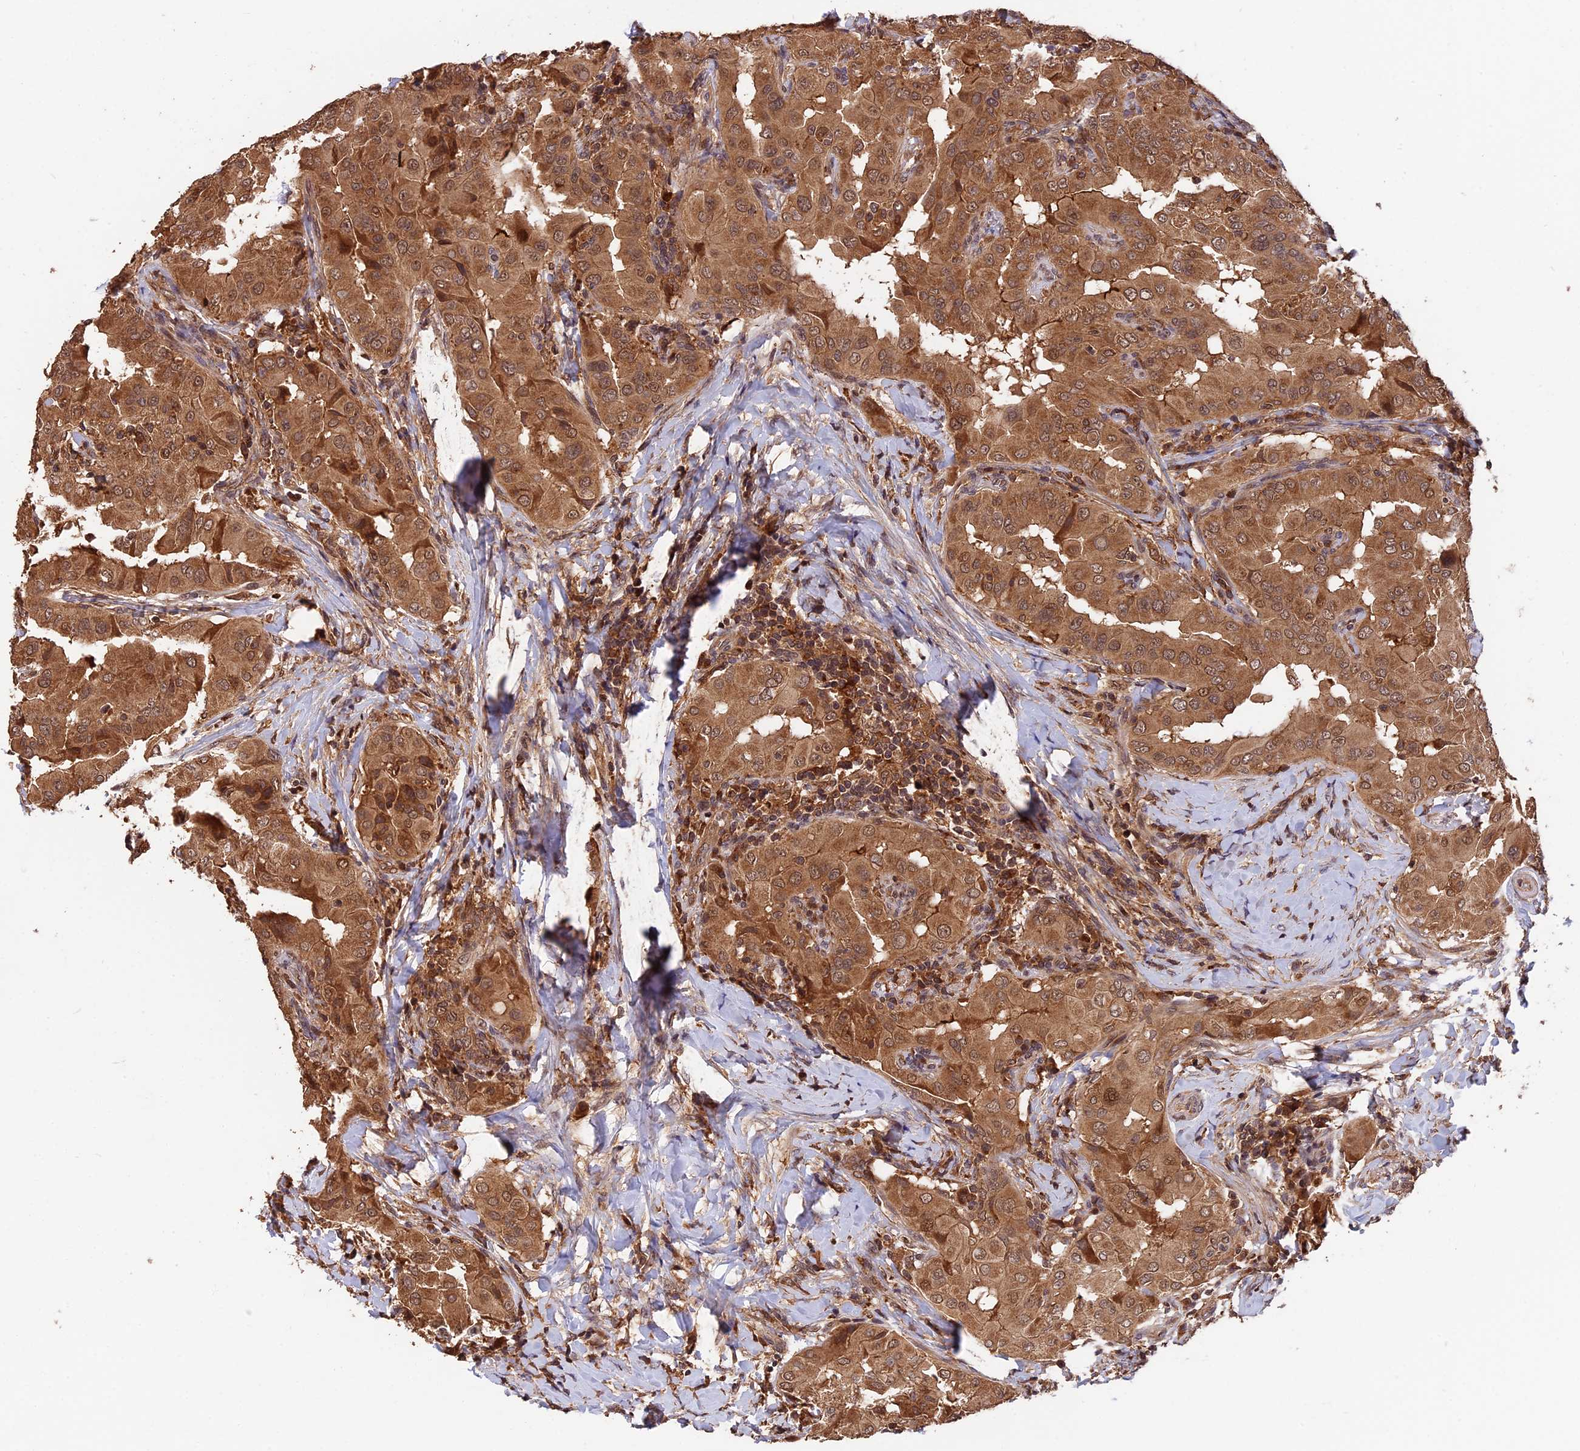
{"staining": {"intensity": "moderate", "quantity": ">75%", "location": "cytoplasmic/membranous,nuclear"}, "tissue": "thyroid cancer", "cell_type": "Tumor cells", "image_type": "cancer", "snomed": [{"axis": "morphology", "description": "Papillary adenocarcinoma, NOS"}, {"axis": "topography", "description": "Thyroid gland"}], "caption": "Protein analysis of papillary adenocarcinoma (thyroid) tissue shows moderate cytoplasmic/membranous and nuclear expression in approximately >75% of tumor cells. Nuclei are stained in blue.", "gene": "ESCO1", "patient": {"sex": "male", "age": 33}}